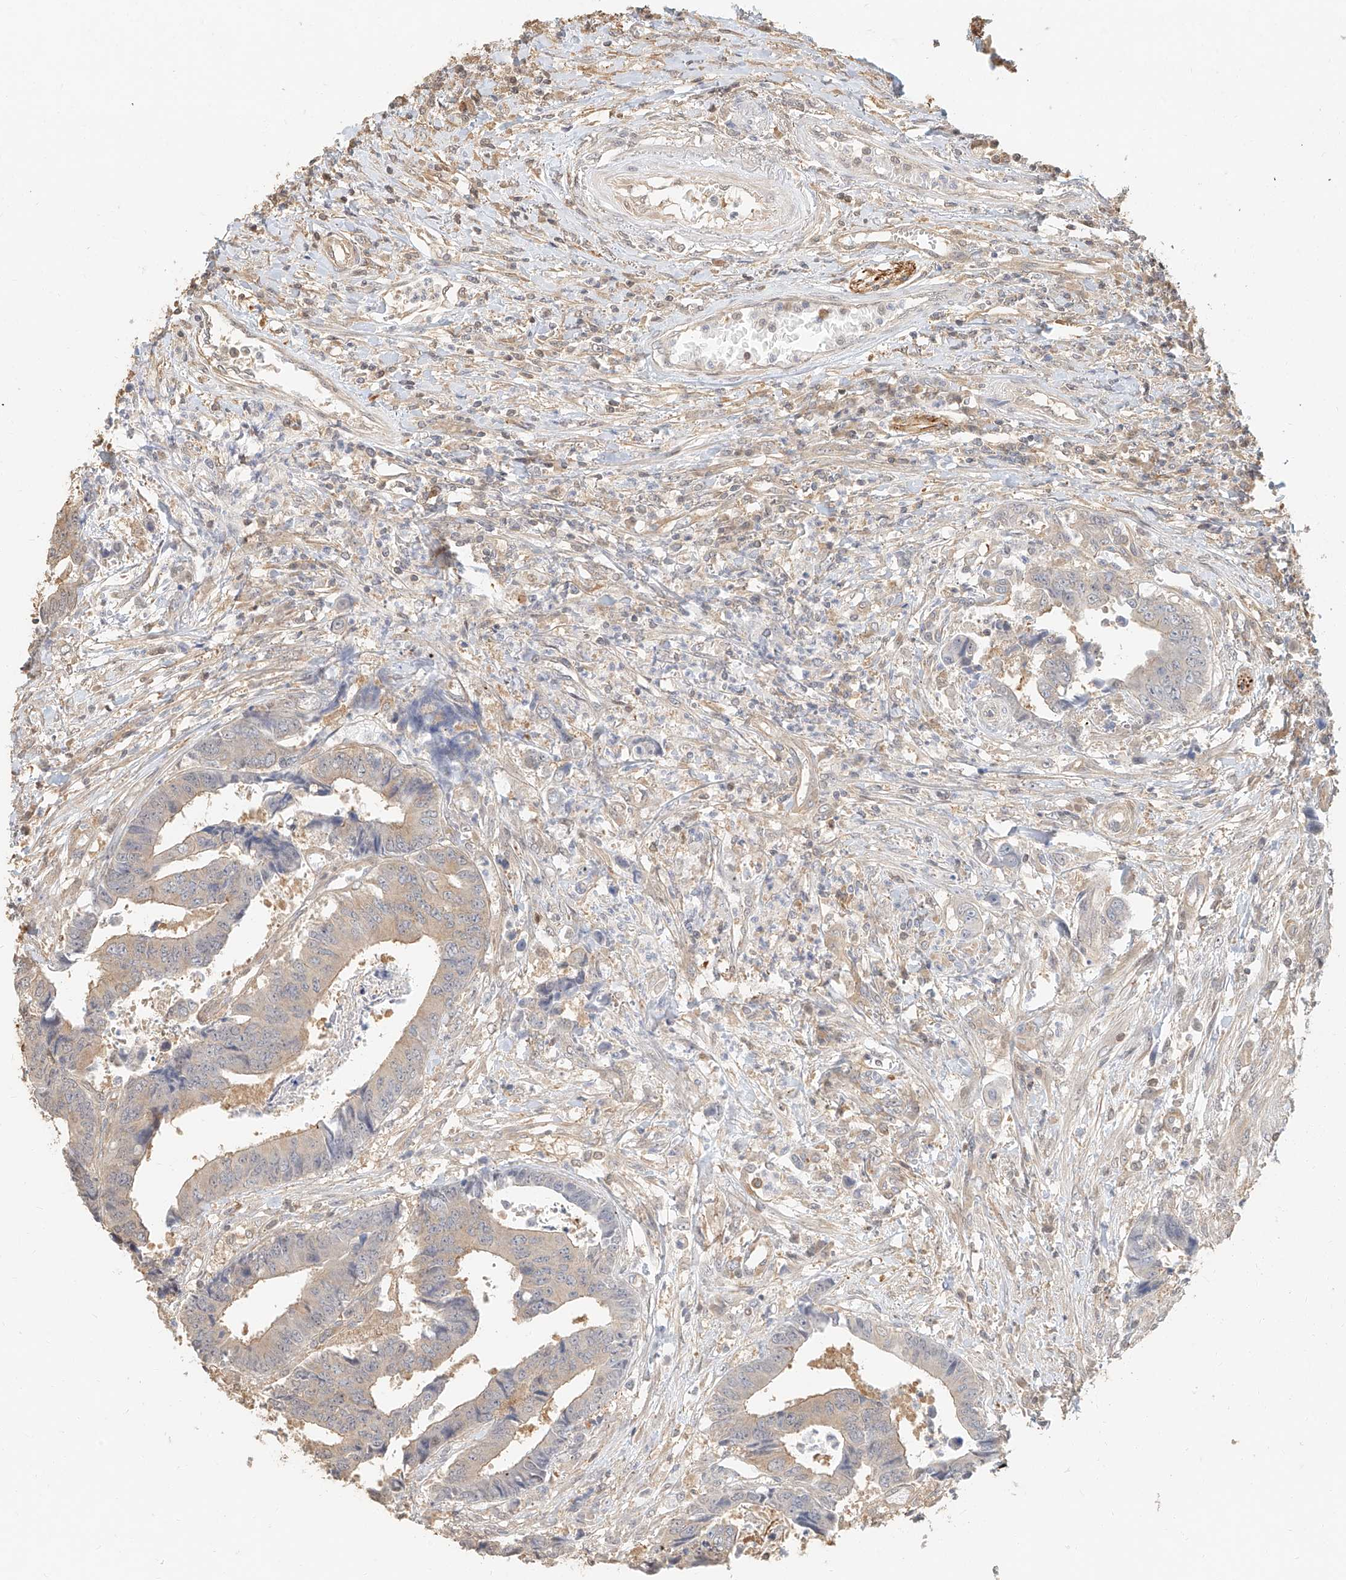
{"staining": {"intensity": "negative", "quantity": "none", "location": "none"}, "tissue": "colorectal cancer", "cell_type": "Tumor cells", "image_type": "cancer", "snomed": [{"axis": "morphology", "description": "Adenocarcinoma, NOS"}, {"axis": "topography", "description": "Rectum"}], "caption": "This is an IHC micrograph of colorectal cancer. There is no positivity in tumor cells.", "gene": "NAP1L1", "patient": {"sex": "male", "age": 84}}